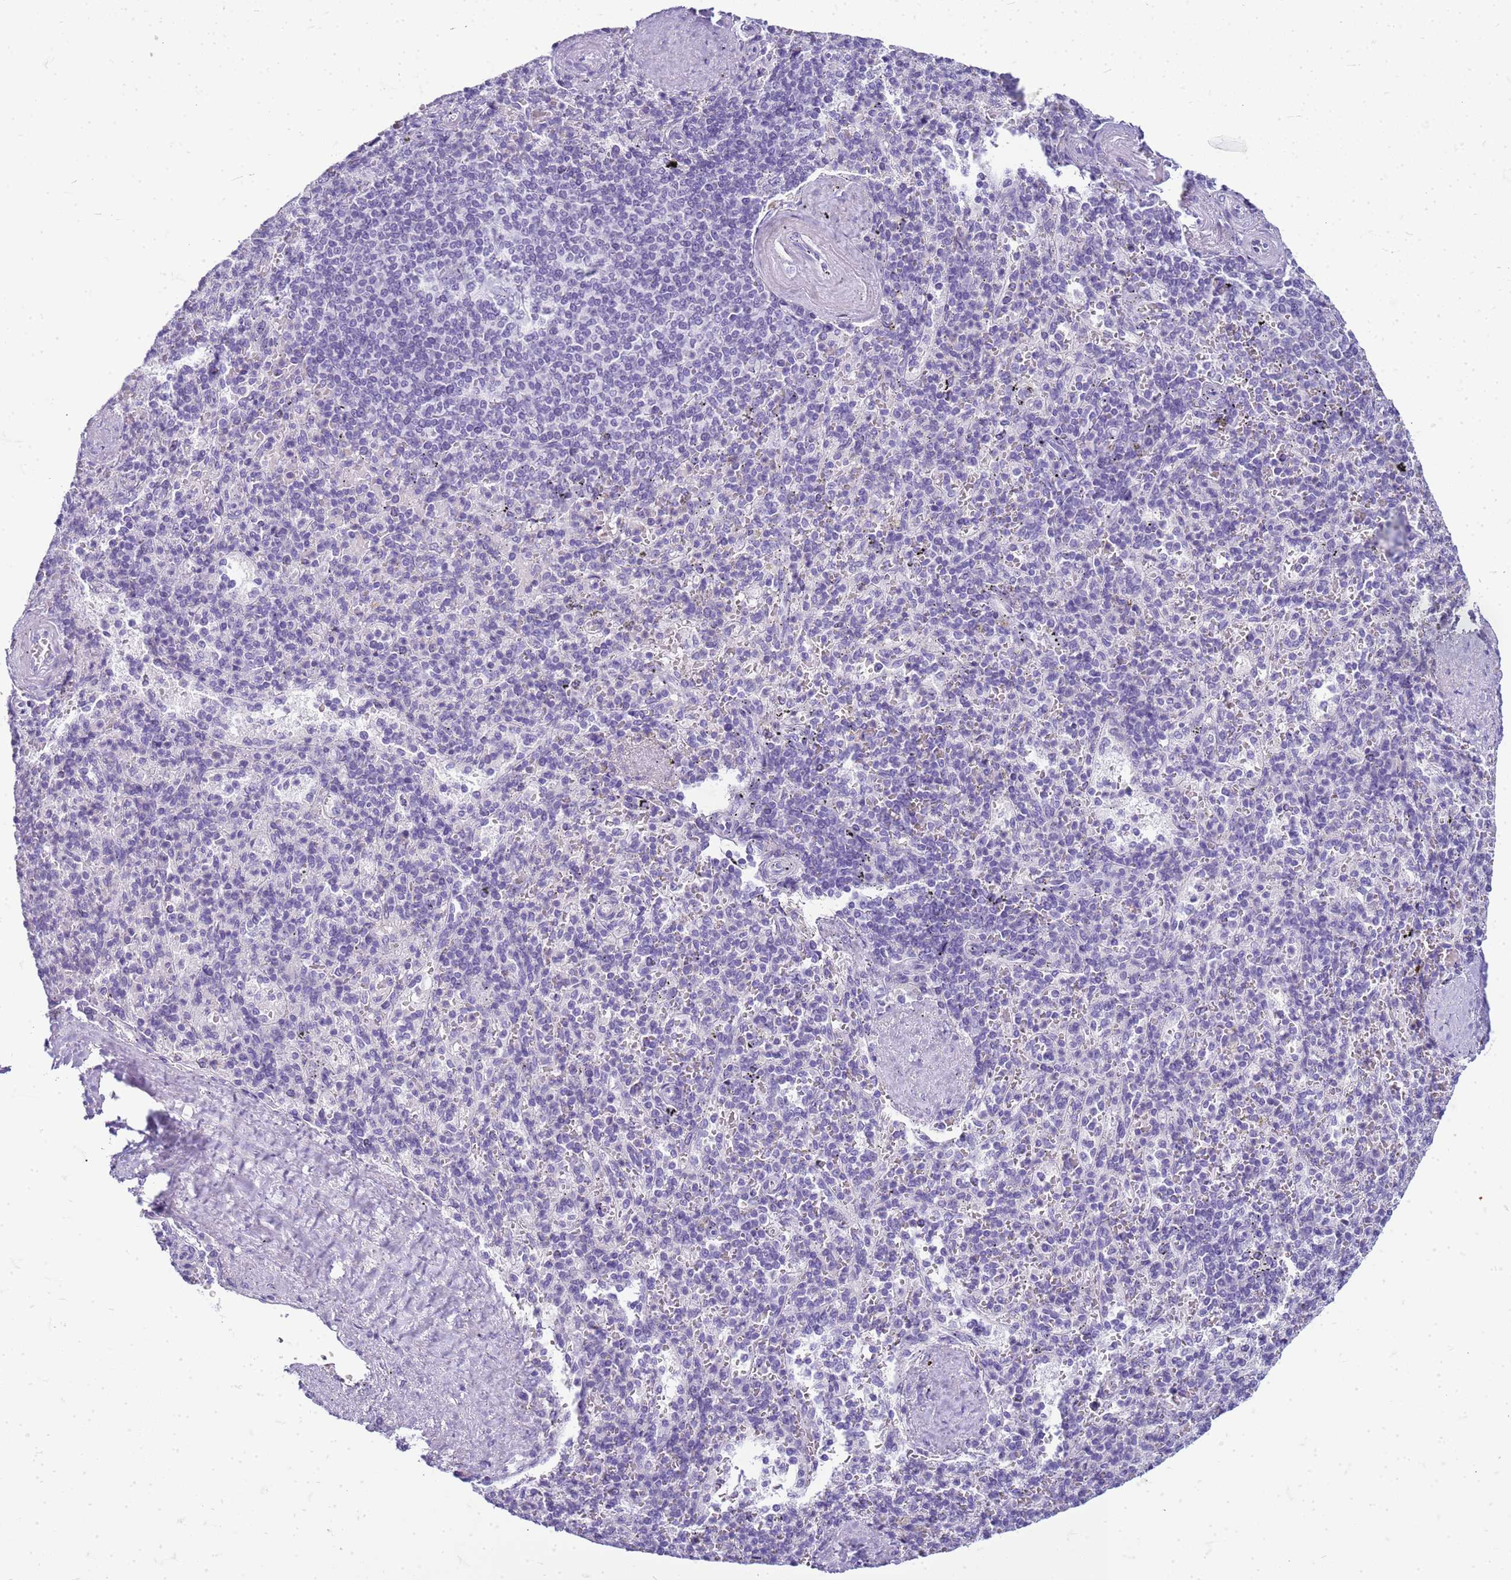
{"staining": {"intensity": "negative", "quantity": "none", "location": "none"}, "tissue": "spleen", "cell_type": "Cells in red pulp", "image_type": "normal", "snomed": [{"axis": "morphology", "description": "Normal tissue, NOS"}, {"axis": "topography", "description": "Spleen"}], "caption": "A high-resolution histopathology image shows immunohistochemistry staining of unremarkable spleen, which exhibits no significant expression in cells in red pulp.", "gene": "CFAP100", "patient": {"sex": "male", "age": 82}}